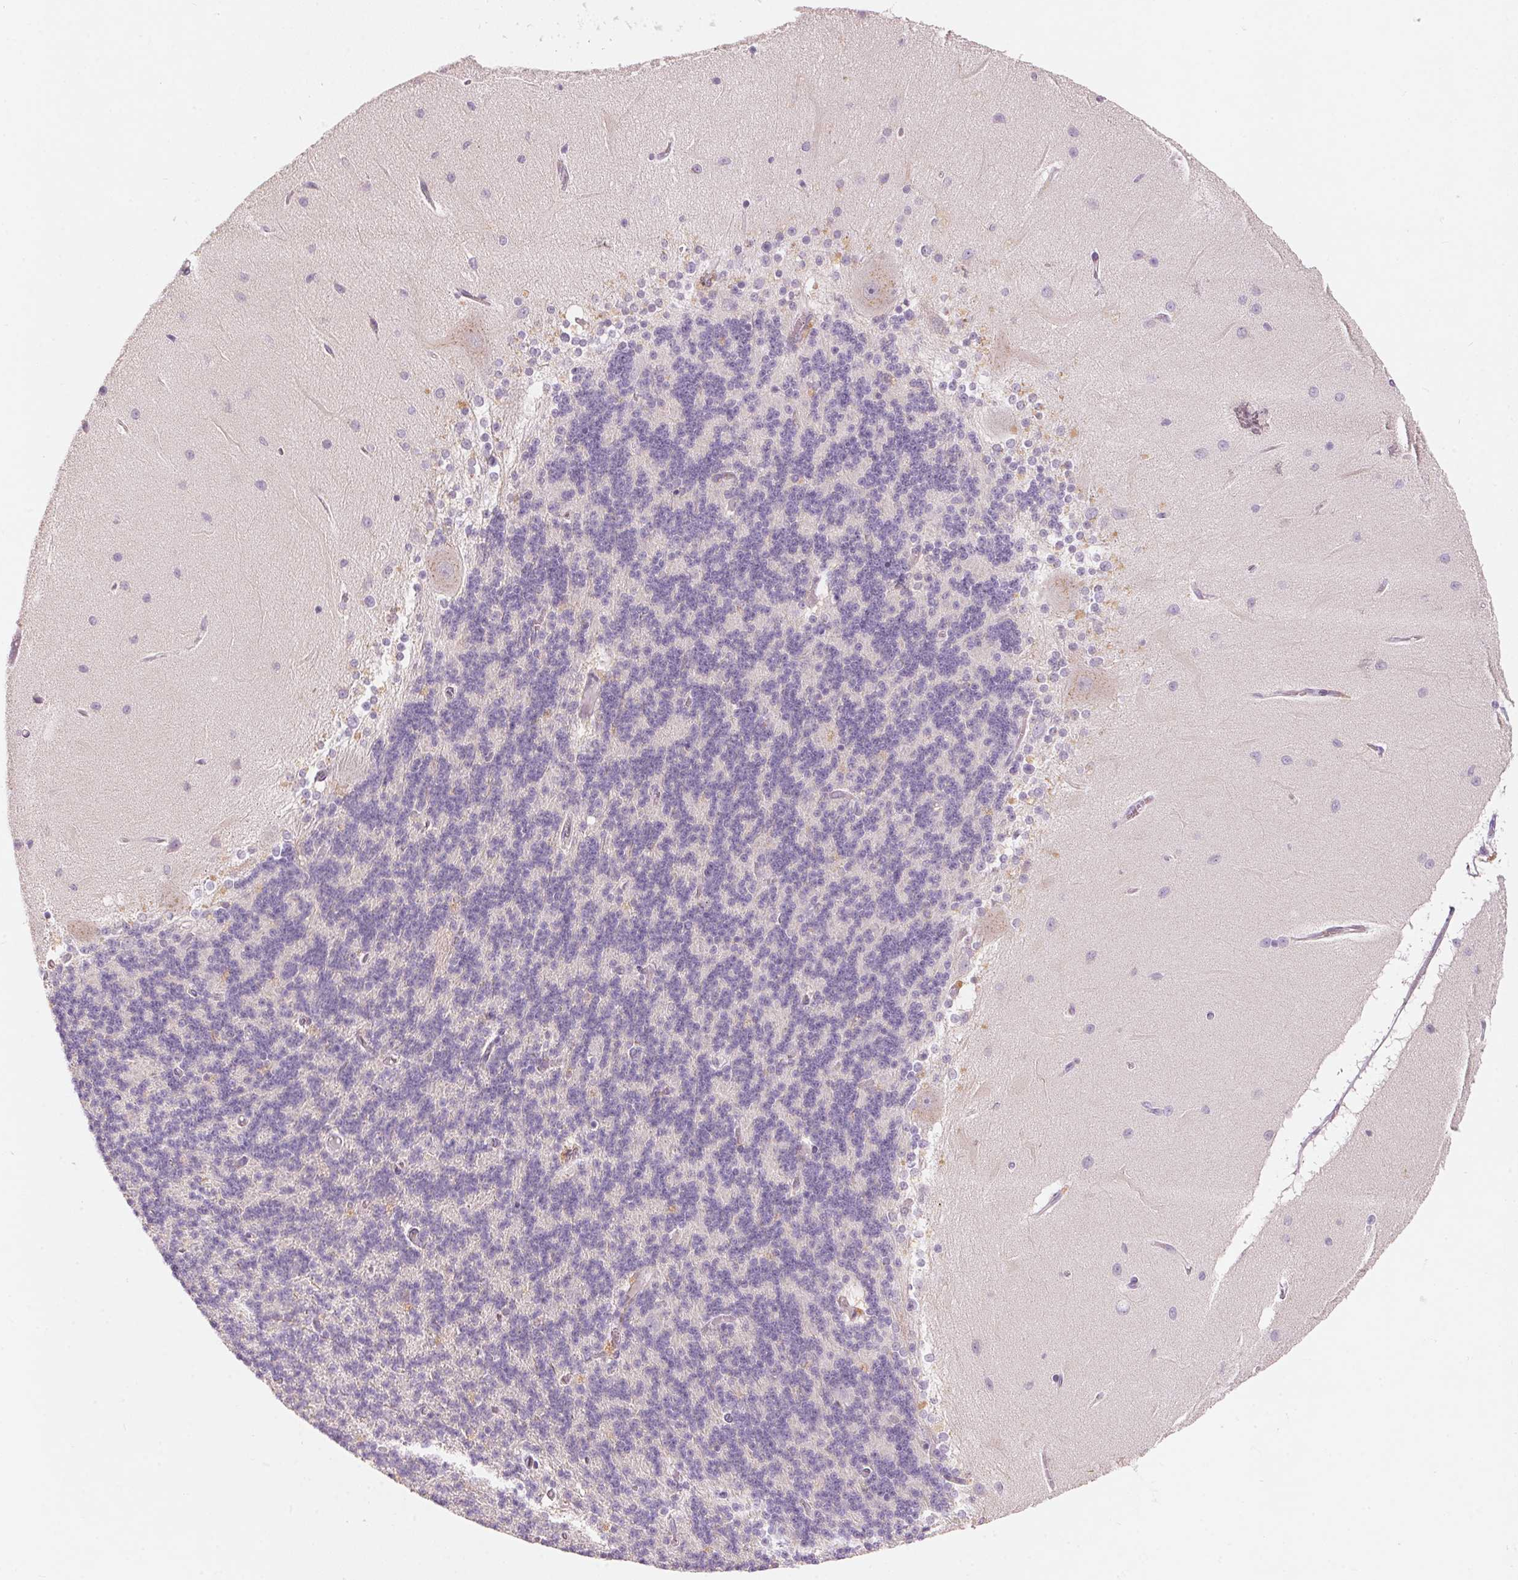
{"staining": {"intensity": "negative", "quantity": "none", "location": "none"}, "tissue": "cerebellum", "cell_type": "Cells in granular layer", "image_type": "normal", "snomed": [{"axis": "morphology", "description": "Normal tissue, NOS"}, {"axis": "topography", "description": "Cerebellum"}], "caption": "A high-resolution micrograph shows immunohistochemistry staining of benign cerebellum, which shows no significant staining in cells in granular layer. (DAB (3,3'-diaminobenzidine) immunohistochemistry, high magnification).", "gene": "DRAM2", "patient": {"sex": "female", "age": 54}}